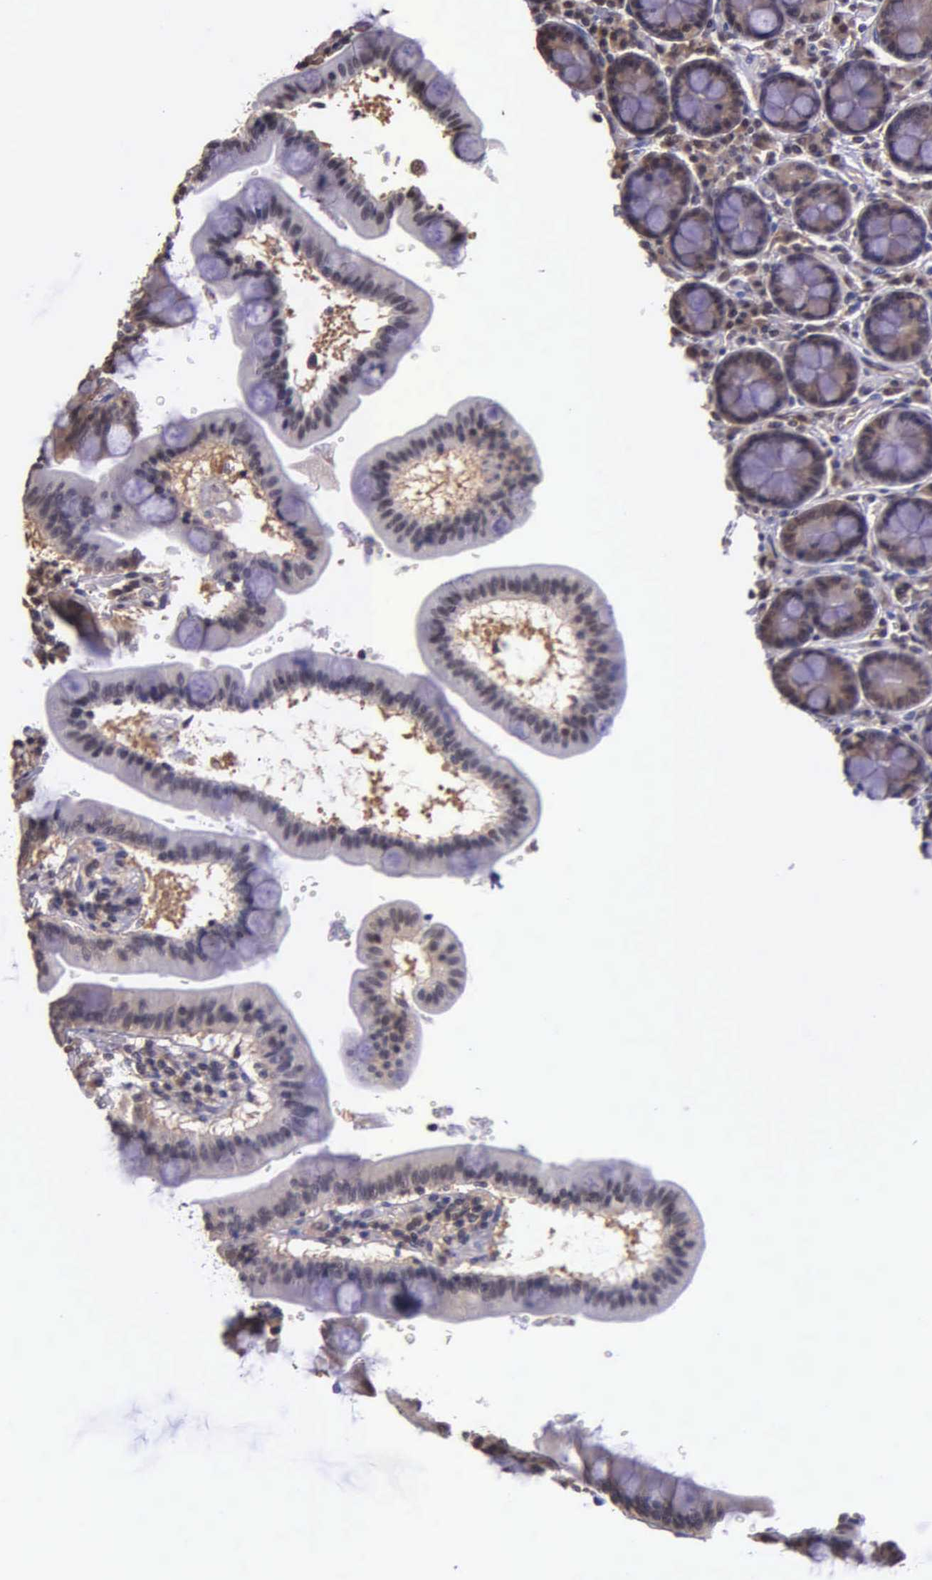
{"staining": {"intensity": "moderate", "quantity": ">75%", "location": "cytoplasmic/membranous,nuclear"}, "tissue": "duodenum", "cell_type": "Glandular cells", "image_type": "normal", "snomed": [{"axis": "morphology", "description": "Normal tissue, NOS"}, {"axis": "topography", "description": "Pancreas"}, {"axis": "topography", "description": "Duodenum"}], "caption": "This is a histology image of immunohistochemistry staining of benign duodenum, which shows moderate positivity in the cytoplasmic/membranous,nuclear of glandular cells.", "gene": "PSMC1", "patient": {"sex": "male", "age": 79}}